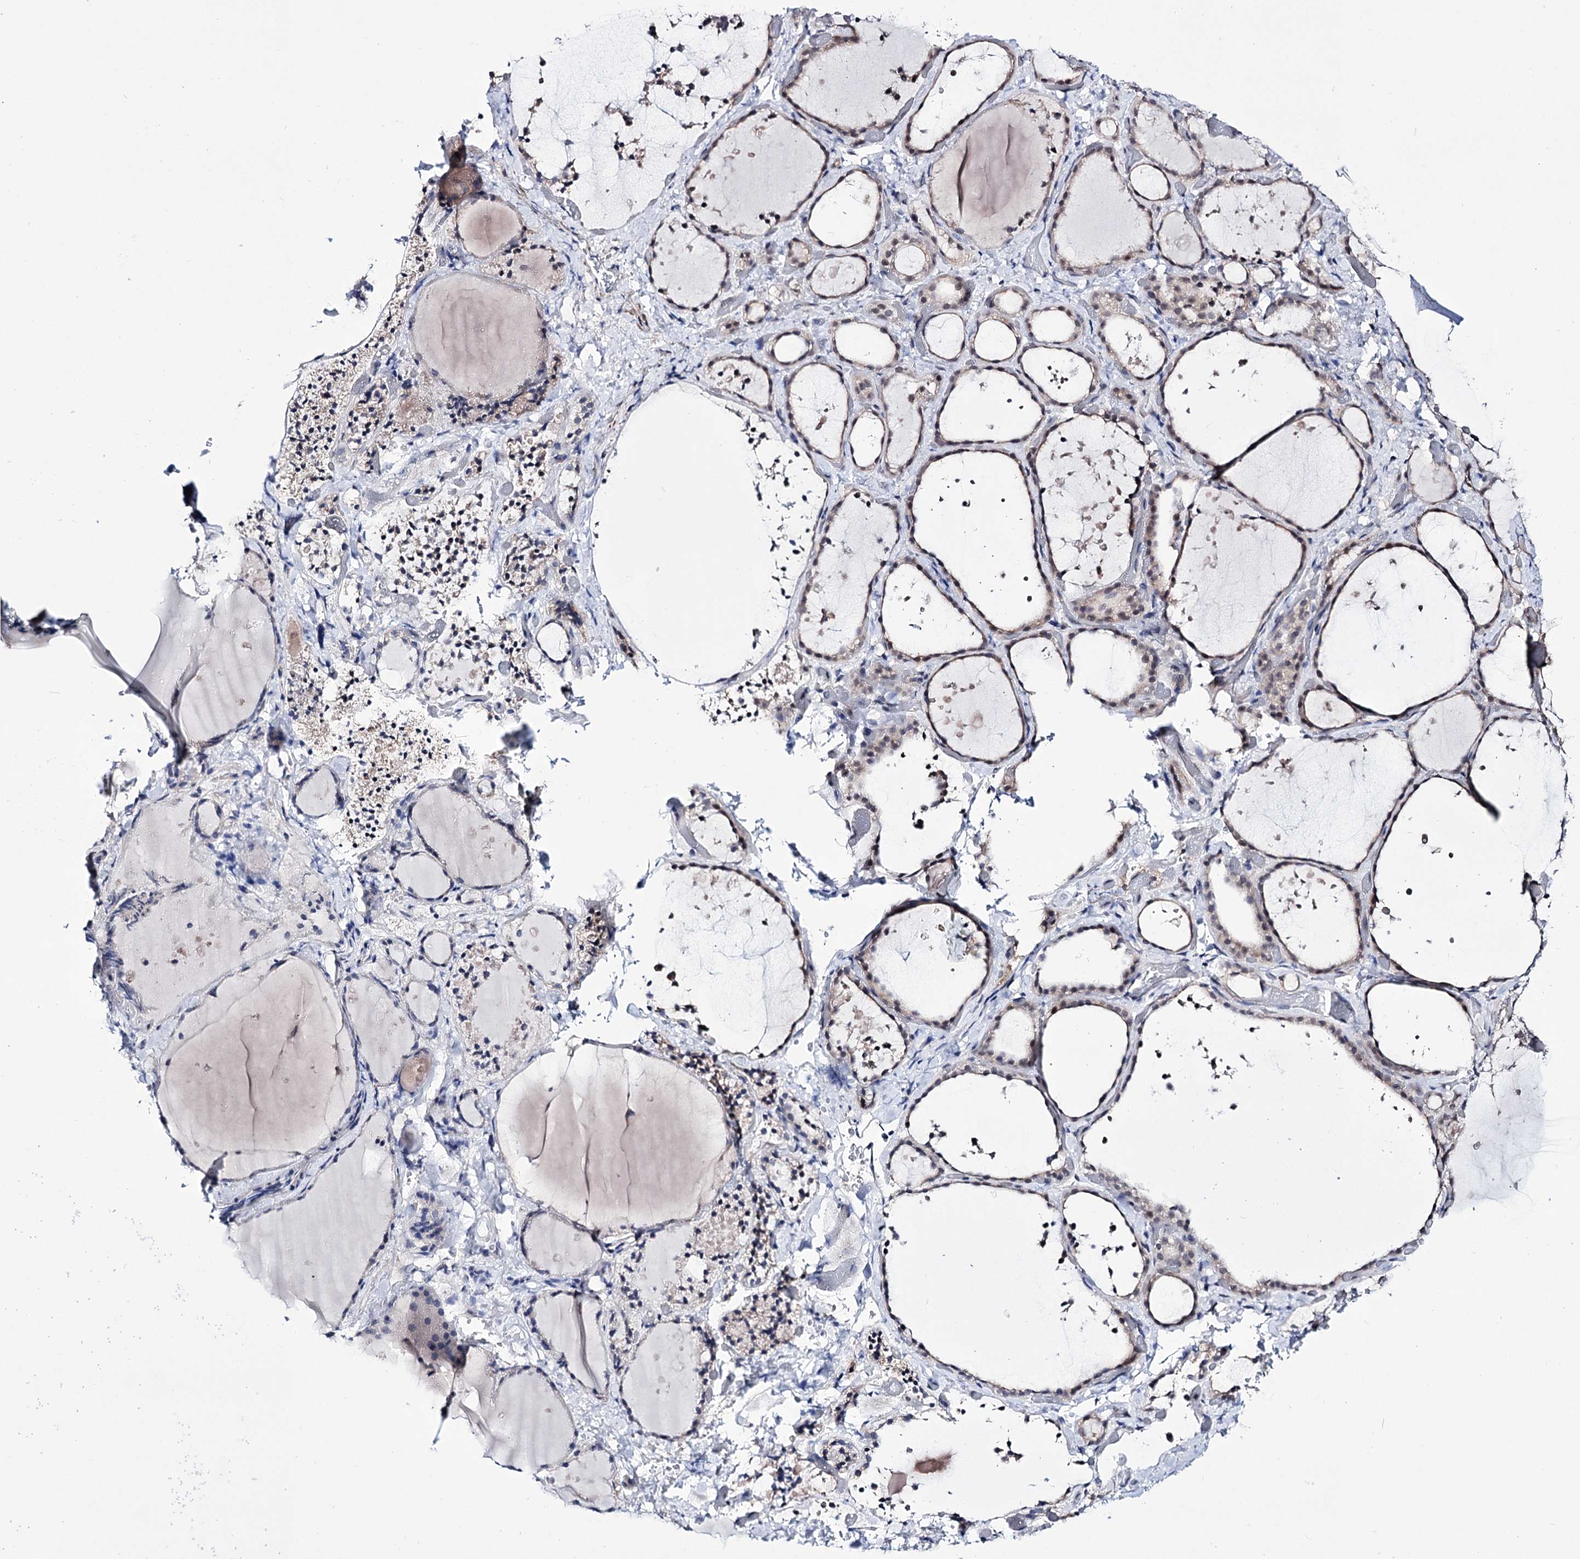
{"staining": {"intensity": "moderate", "quantity": ">75%", "location": "cytoplasmic/membranous,nuclear"}, "tissue": "thyroid gland", "cell_type": "Glandular cells", "image_type": "normal", "snomed": [{"axis": "morphology", "description": "Normal tissue, NOS"}, {"axis": "topography", "description": "Thyroid gland"}], "caption": "Moderate cytoplasmic/membranous,nuclear expression is appreciated in approximately >75% of glandular cells in normal thyroid gland. (IHC, brightfield microscopy, high magnification).", "gene": "PPRC1", "patient": {"sex": "female", "age": 44}}